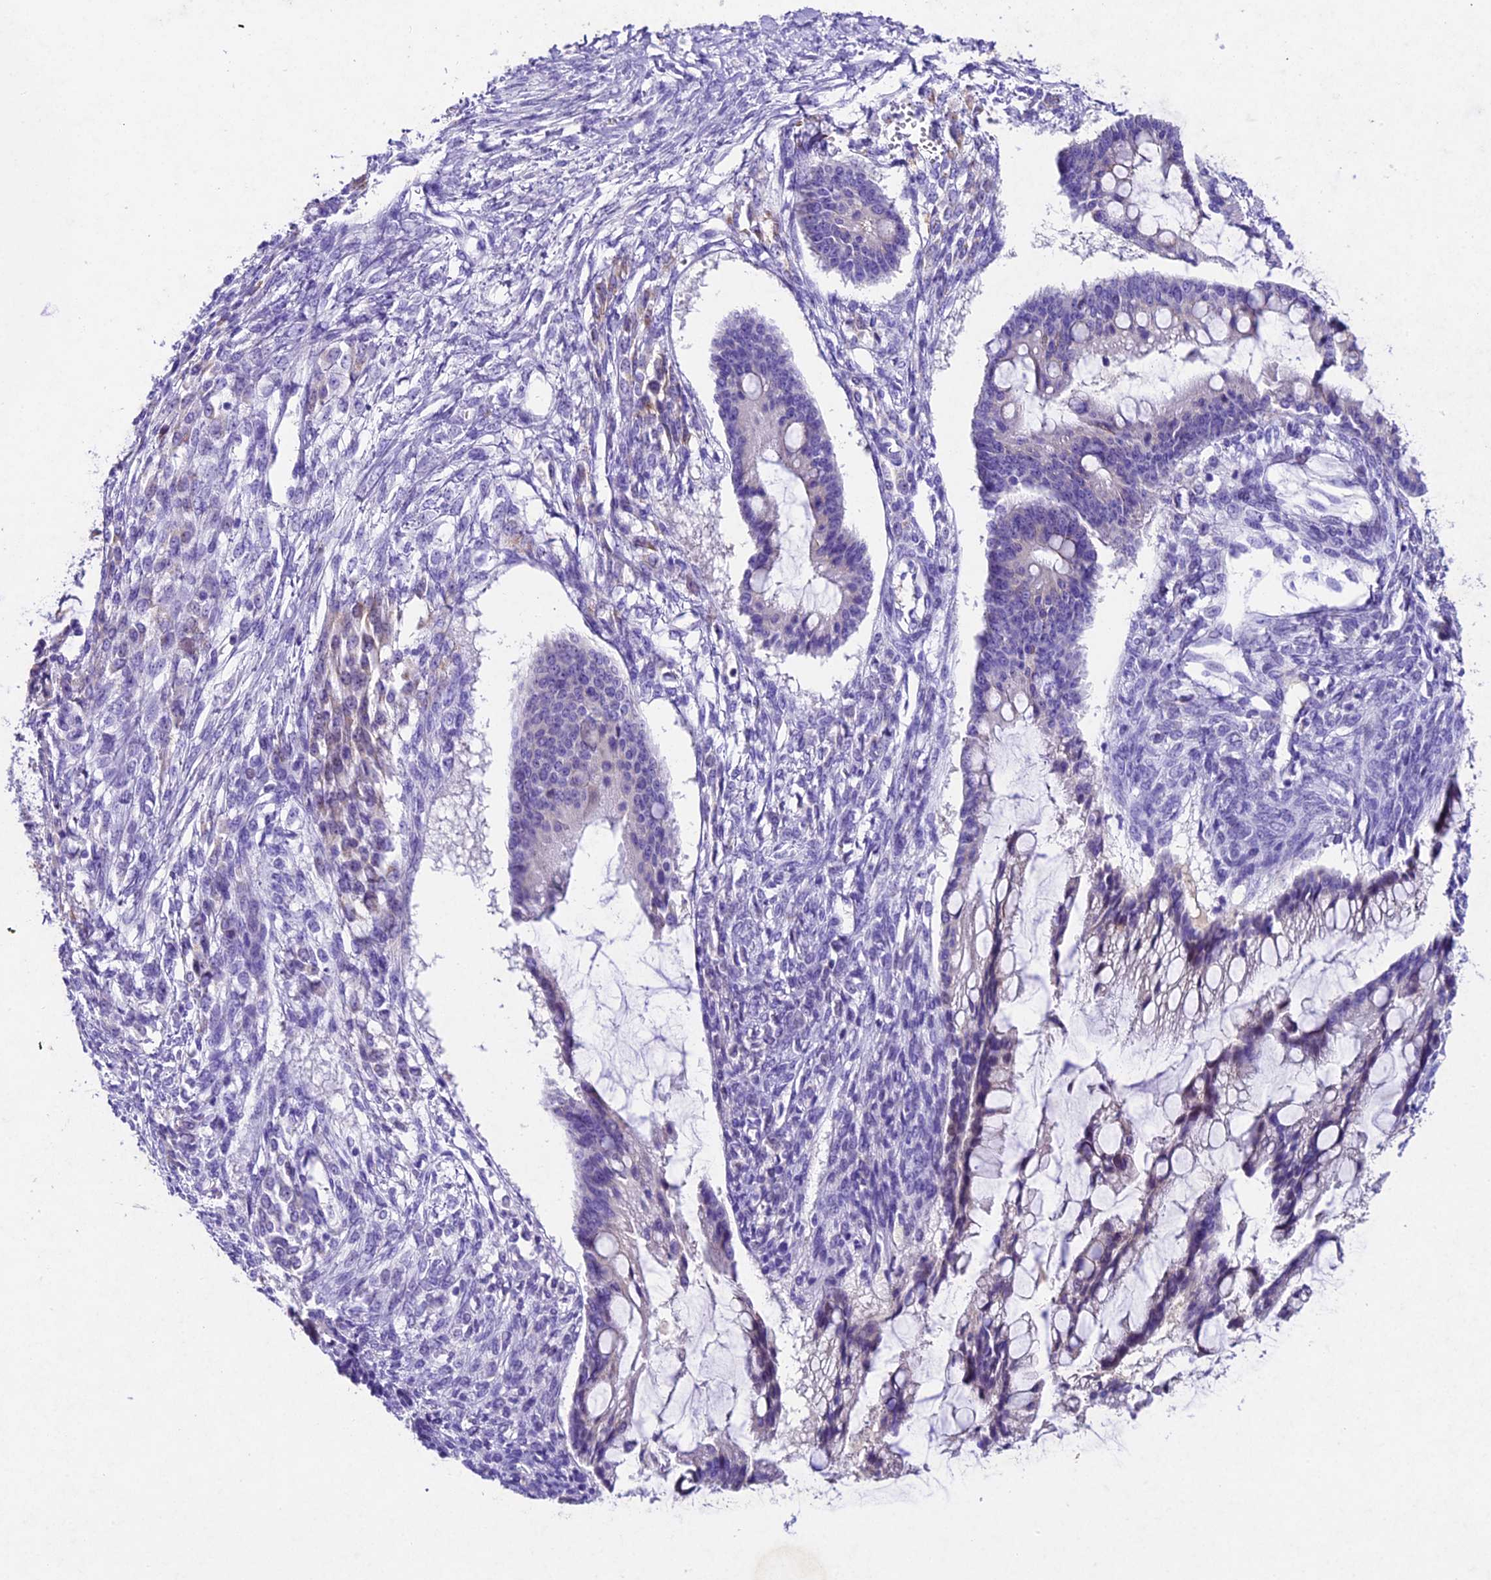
{"staining": {"intensity": "negative", "quantity": "none", "location": "none"}, "tissue": "ovarian cancer", "cell_type": "Tumor cells", "image_type": "cancer", "snomed": [{"axis": "morphology", "description": "Cystadenocarcinoma, mucinous, NOS"}, {"axis": "topography", "description": "Ovary"}], "caption": "This is a photomicrograph of immunohistochemistry staining of ovarian cancer (mucinous cystadenocarcinoma), which shows no positivity in tumor cells.", "gene": "IFT140", "patient": {"sex": "female", "age": 73}}